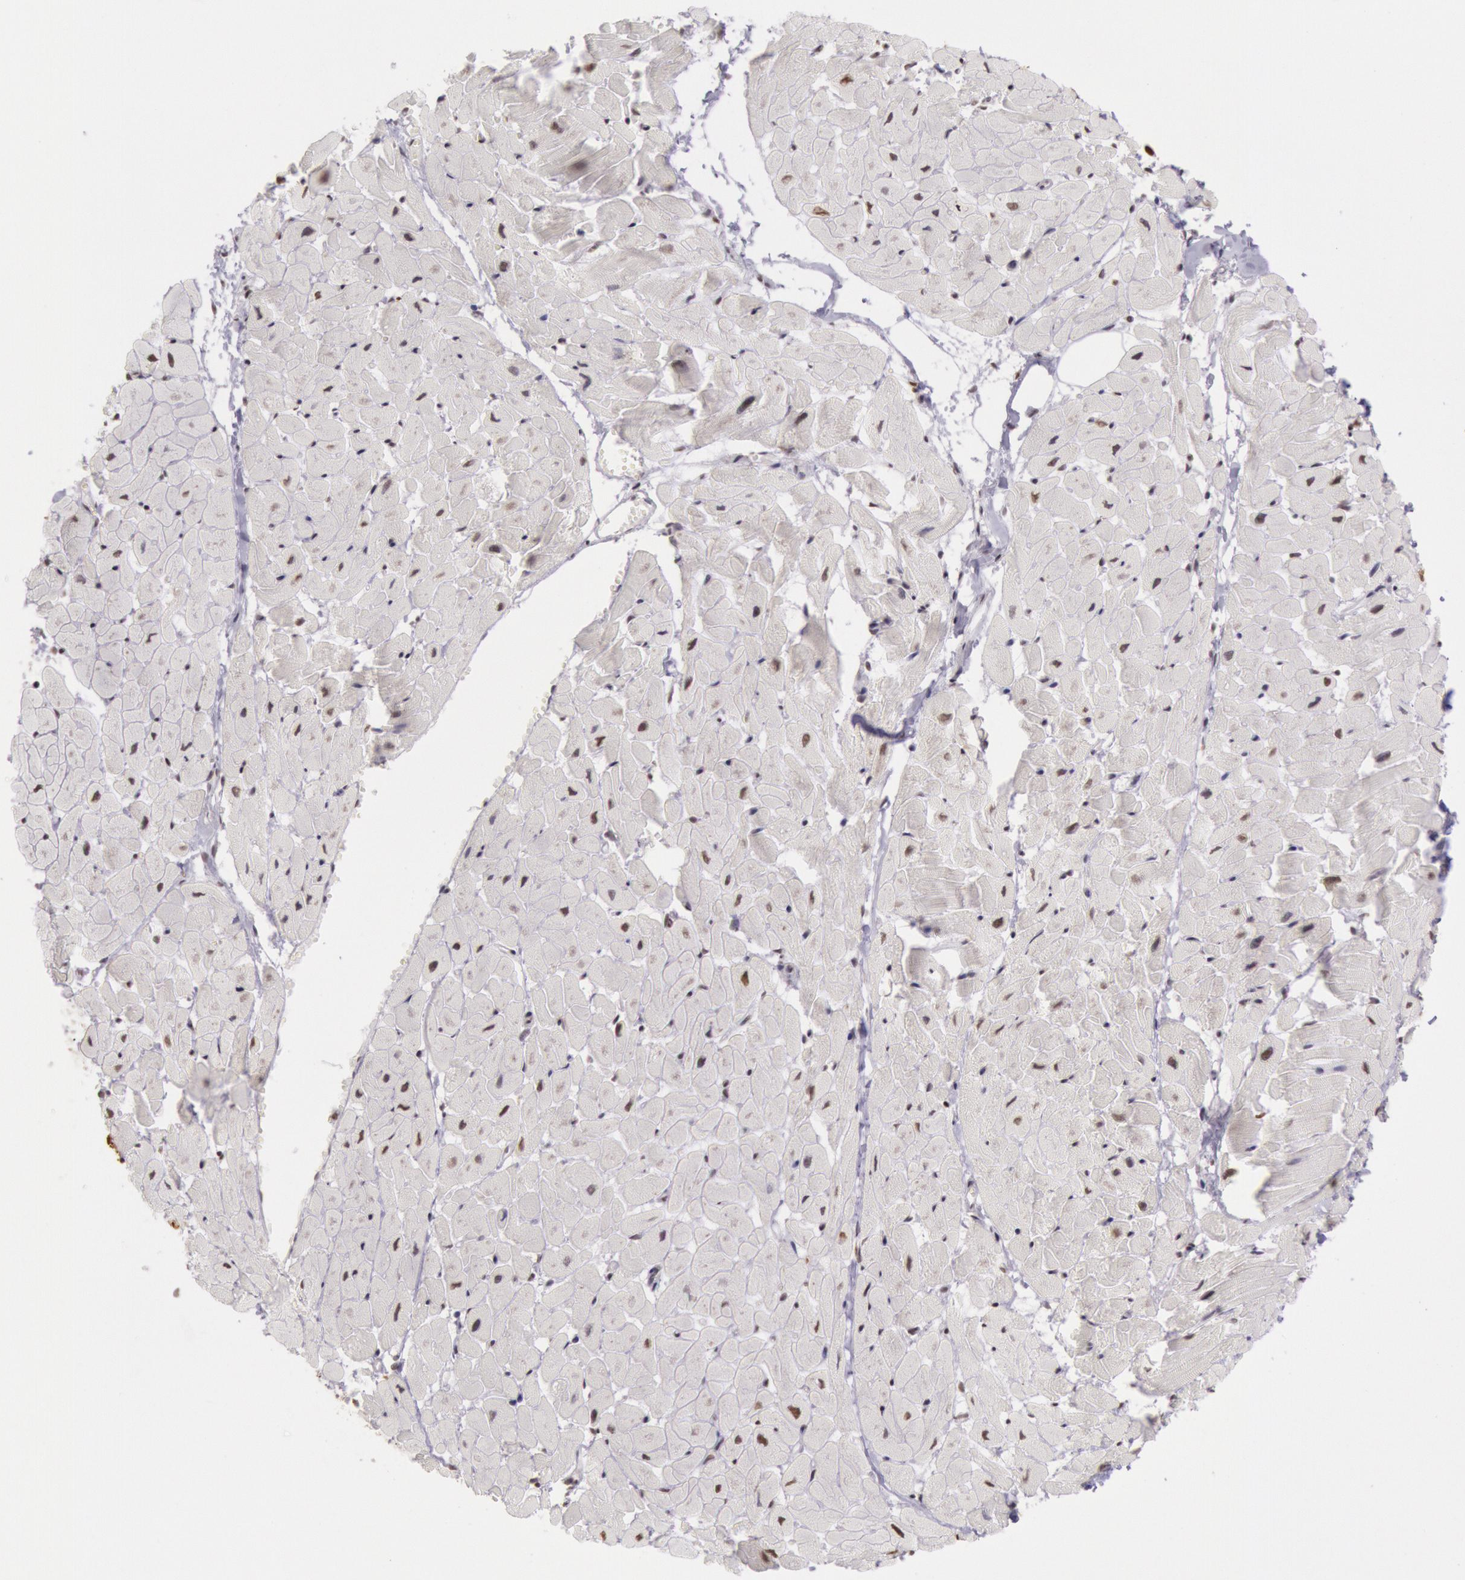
{"staining": {"intensity": "moderate", "quantity": "25%-75%", "location": "nuclear"}, "tissue": "heart muscle", "cell_type": "Cardiomyocytes", "image_type": "normal", "snomed": [{"axis": "morphology", "description": "Normal tissue, NOS"}, {"axis": "topography", "description": "Heart"}], "caption": "This is a micrograph of immunohistochemistry staining of unremarkable heart muscle, which shows moderate staining in the nuclear of cardiomyocytes.", "gene": "HNRNPH1", "patient": {"sex": "female", "age": 19}}